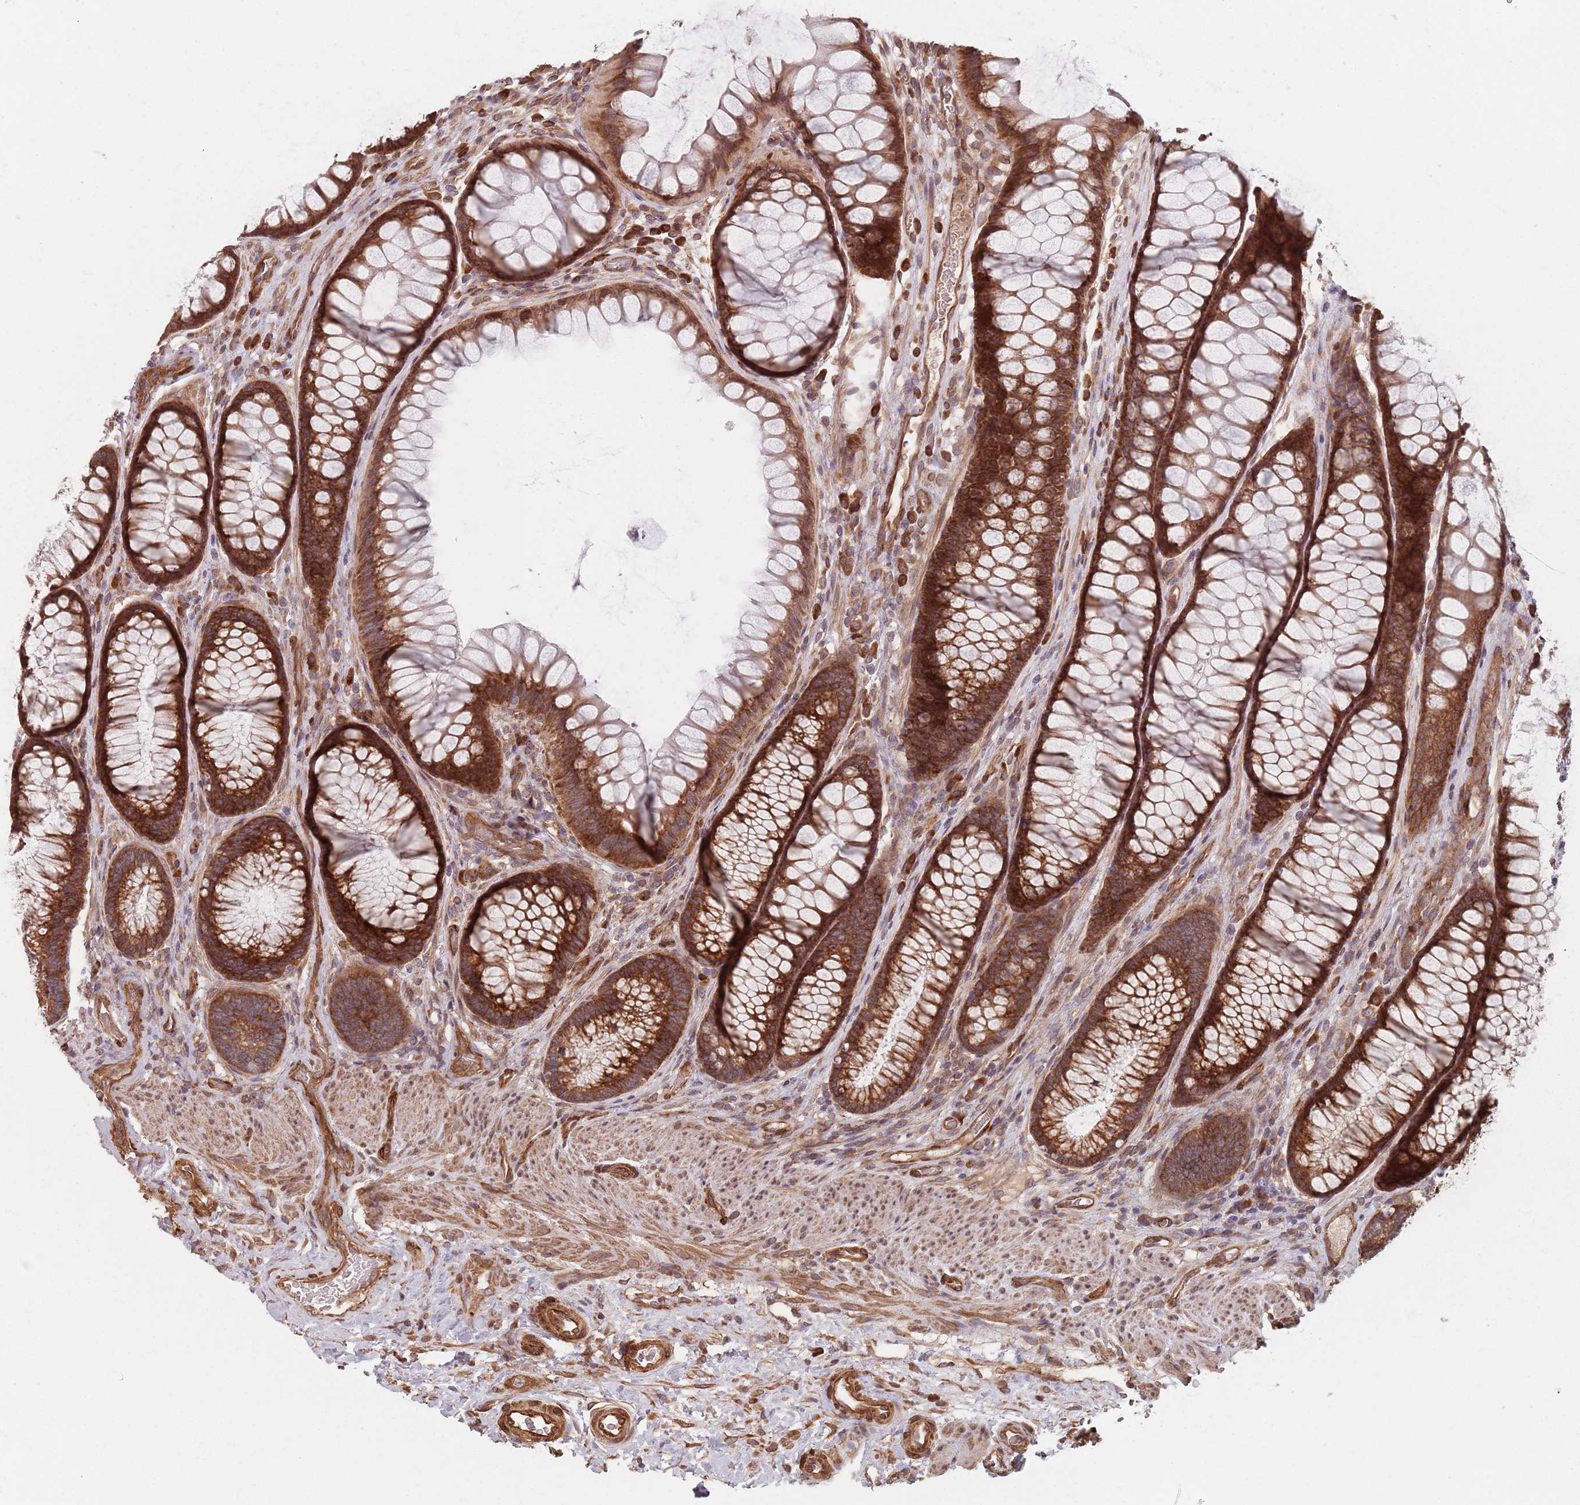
{"staining": {"intensity": "strong", "quantity": ">75%", "location": "cytoplasmic/membranous"}, "tissue": "colon", "cell_type": "Endothelial cells", "image_type": "normal", "snomed": [{"axis": "morphology", "description": "Normal tissue, NOS"}, {"axis": "topography", "description": "Colon"}], "caption": "IHC photomicrograph of benign colon: colon stained using IHC exhibits high levels of strong protein expression localized specifically in the cytoplasmic/membranous of endothelial cells, appearing as a cytoplasmic/membranous brown color.", "gene": "NOTCH3", "patient": {"sex": "female", "age": 82}}